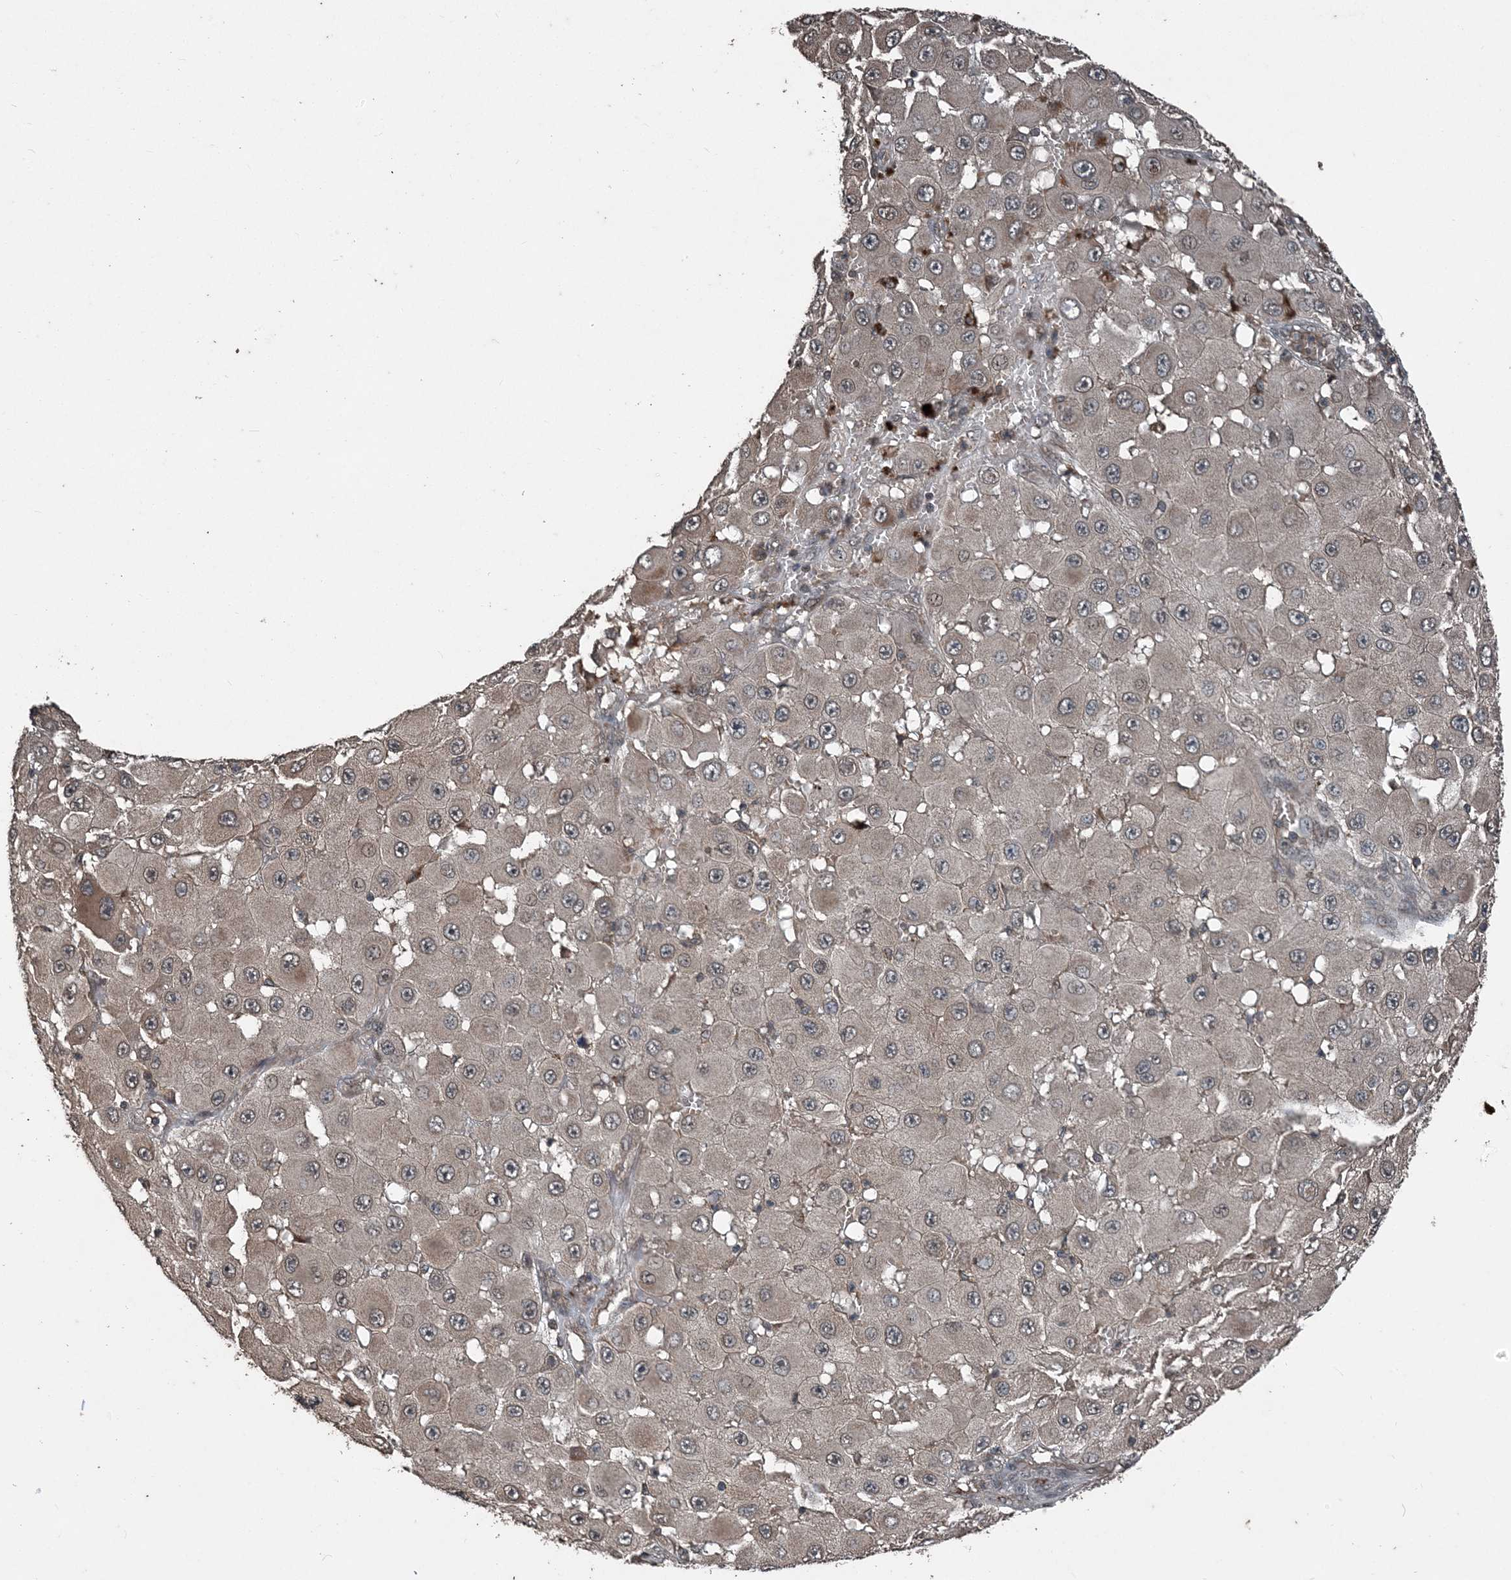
{"staining": {"intensity": "negative", "quantity": "none", "location": "none"}, "tissue": "melanoma", "cell_type": "Tumor cells", "image_type": "cancer", "snomed": [{"axis": "morphology", "description": "Malignant melanoma, NOS"}, {"axis": "topography", "description": "Skin"}], "caption": "IHC image of neoplastic tissue: human malignant melanoma stained with DAB (3,3'-diaminobenzidine) demonstrates no significant protein positivity in tumor cells.", "gene": "CFL1", "patient": {"sex": "female", "age": 81}}